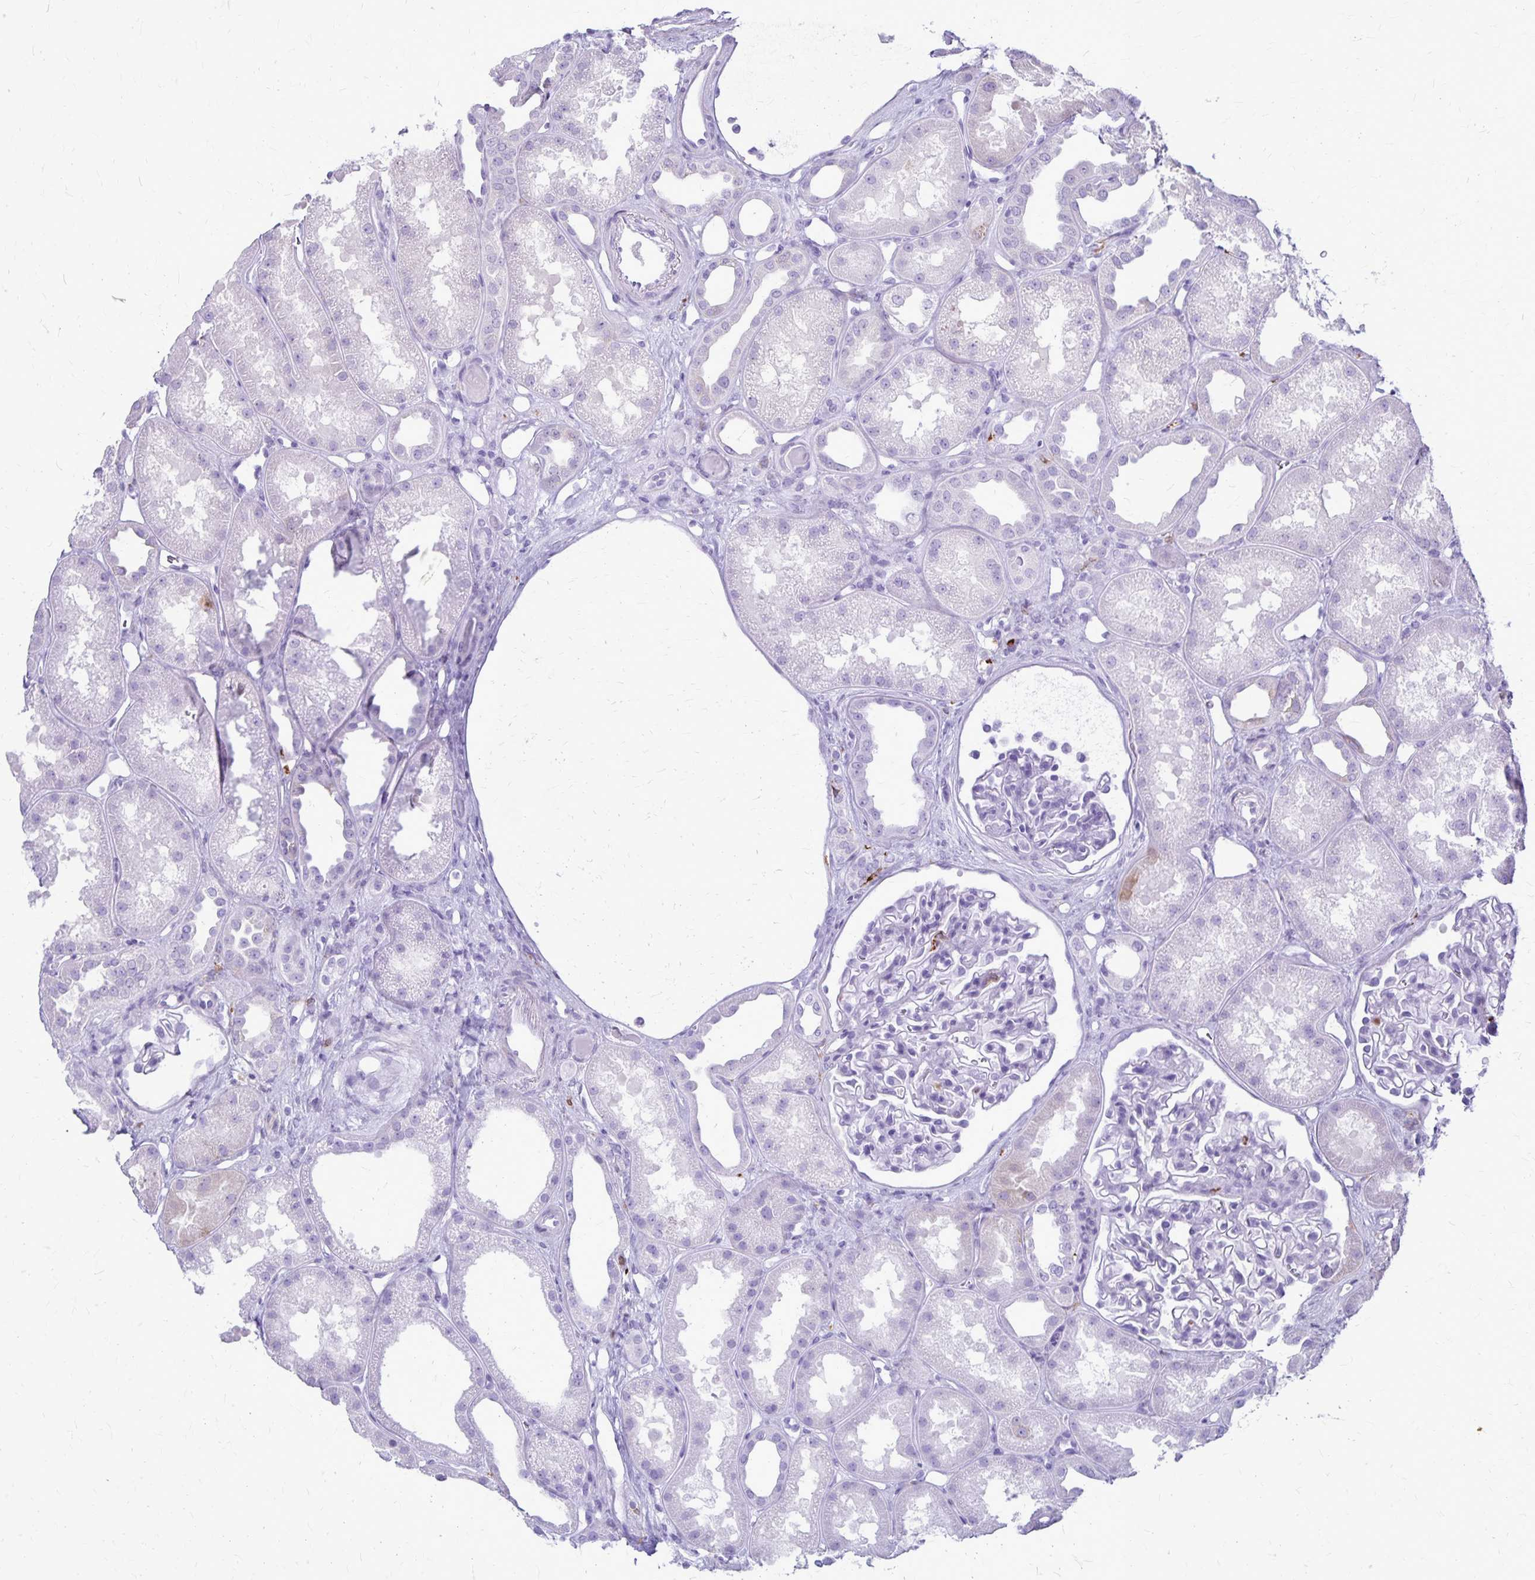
{"staining": {"intensity": "negative", "quantity": "none", "location": "none"}, "tissue": "kidney", "cell_type": "Cells in glomeruli", "image_type": "normal", "snomed": [{"axis": "morphology", "description": "Normal tissue, NOS"}, {"axis": "topography", "description": "Kidney"}], "caption": "The IHC micrograph has no significant staining in cells in glomeruli of kidney. The staining is performed using DAB (3,3'-diaminobenzidine) brown chromogen with nuclei counter-stained in using hematoxylin.", "gene": "RTN1", "patient": {"sex": "male", "age": 61}}